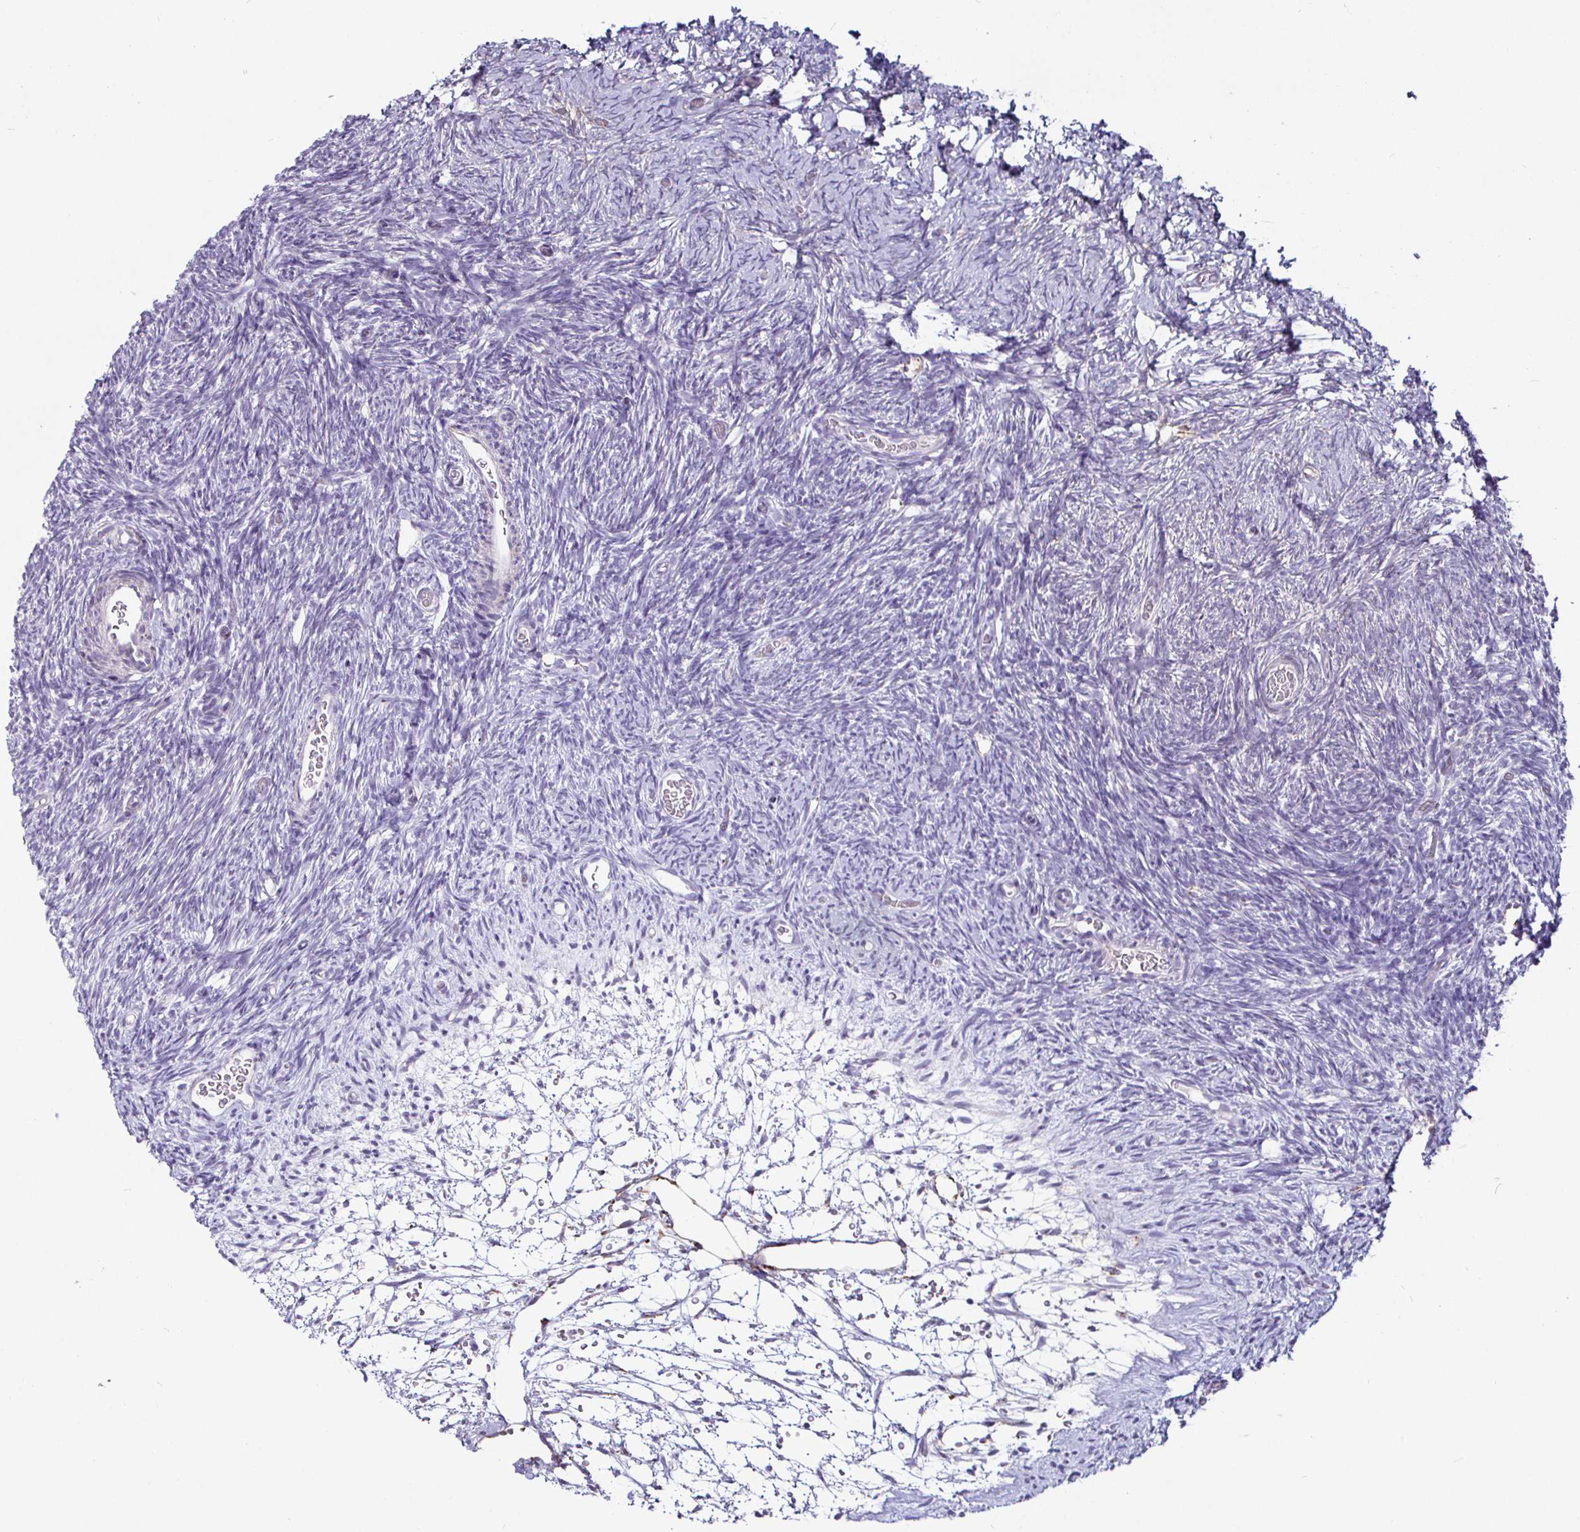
{"staining": {"intensity": "negative", "quantity": "none", "location": "none"}, "tissue": "ovary", "cell_type": "Follicle cells", "image_type": "normal", "snomed": [{"axis": "morphology", "description": "Normal tissue, NOS"}, {"axis": "topography", "description": "Ovary"}], "caption": "IHC of benign ovary demonstrates no positivity in follicle cells.", "gene": "P4HA2", "patient": {"sex": "female", "age": 39}}